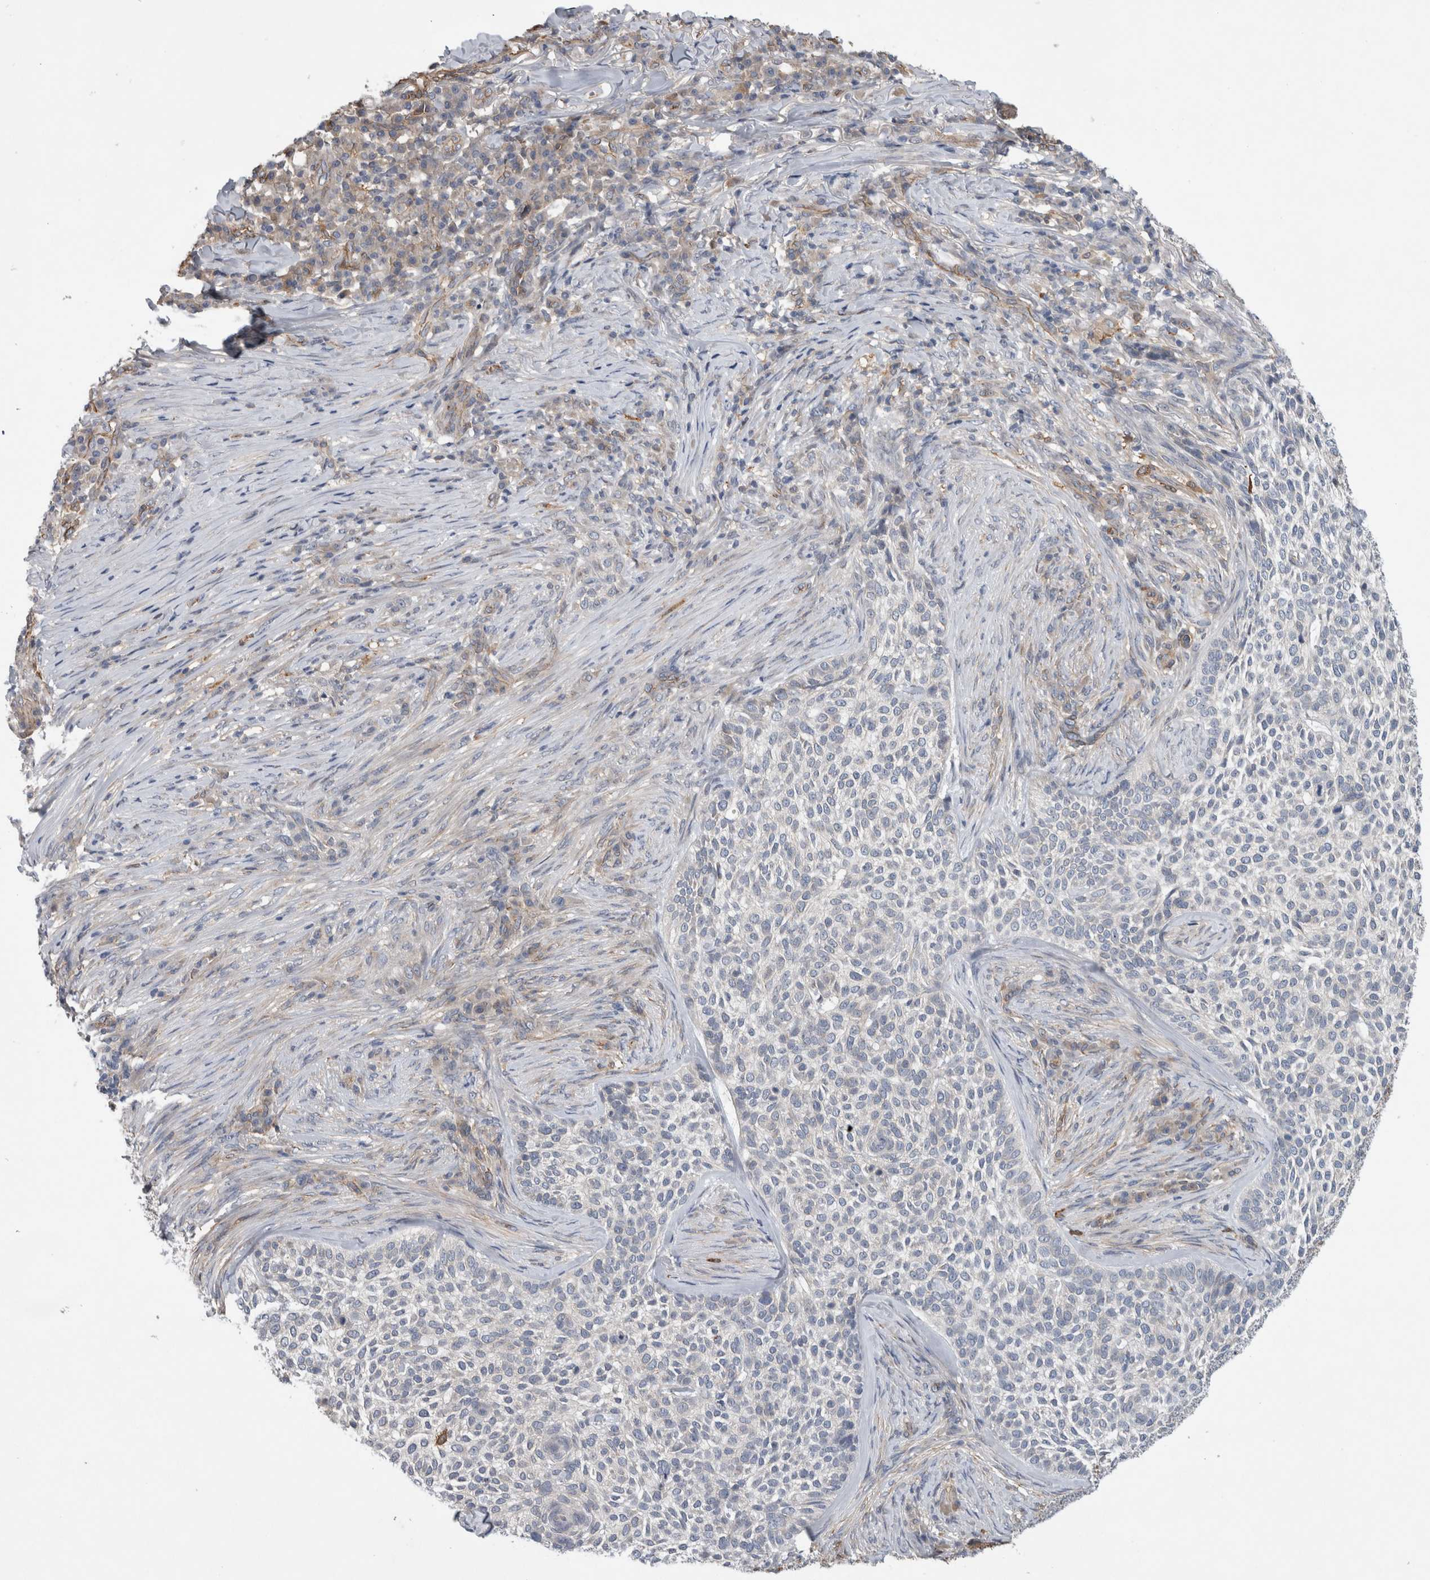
{"staining": {"intensity": "negative", "quantity": "none", "location": "none"}, "tissue": "skin cancer", "cell_type": "Tumor cells", "image_type": "cancer", "snomed": [{"axis": "morphology", "description": "Basal cell carcinoma"}, {"axis": "topography", "description": "Skin"}], "caption": "Protein analysis of skin cancer (basal cell carcinoma) shows no significant expression in tumor cells. The staining is performed using DAB brown chromogen with nuclei counter-stained in using hematoxylin.", "gene": "ANKFY1", "patient": {"sex": "female", "age": 64}}